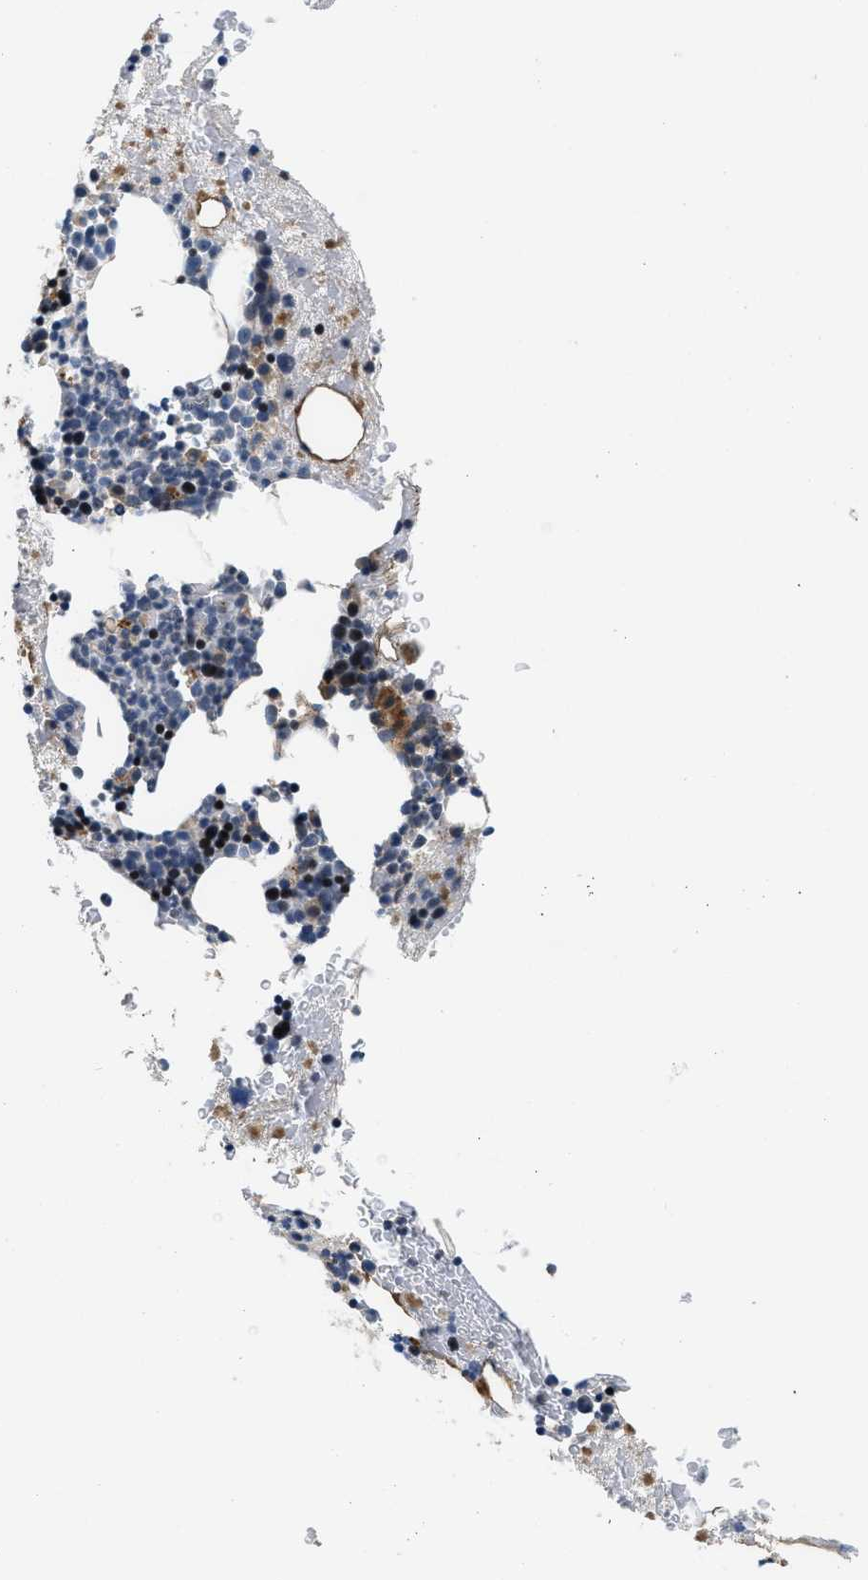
{"staining": {"intensity": "moderate", "quantity": "<25%", "location": "cytoplasmic/membranous,nuclear"}, "tissue": "bone marrow", "cell_type": "Hematopoietic cells", "image_type": "normal", "snomed": [{"axis": "morphology", "description": "Normal tissue, NOS"}, {"axis": "morphology", "description": "Inflammation, NOS"}, {"axis": "topography", "description": "Bone marrow"}], "caption": "Immunohistochemistry of benign human bone marrow shows low levels of moderate cytoplasmic/membranous,nuclear expression in about <25% of hematopoietic cells.", "gene": "ZNF599", "patient": {"sex": "male", "age": 63}}